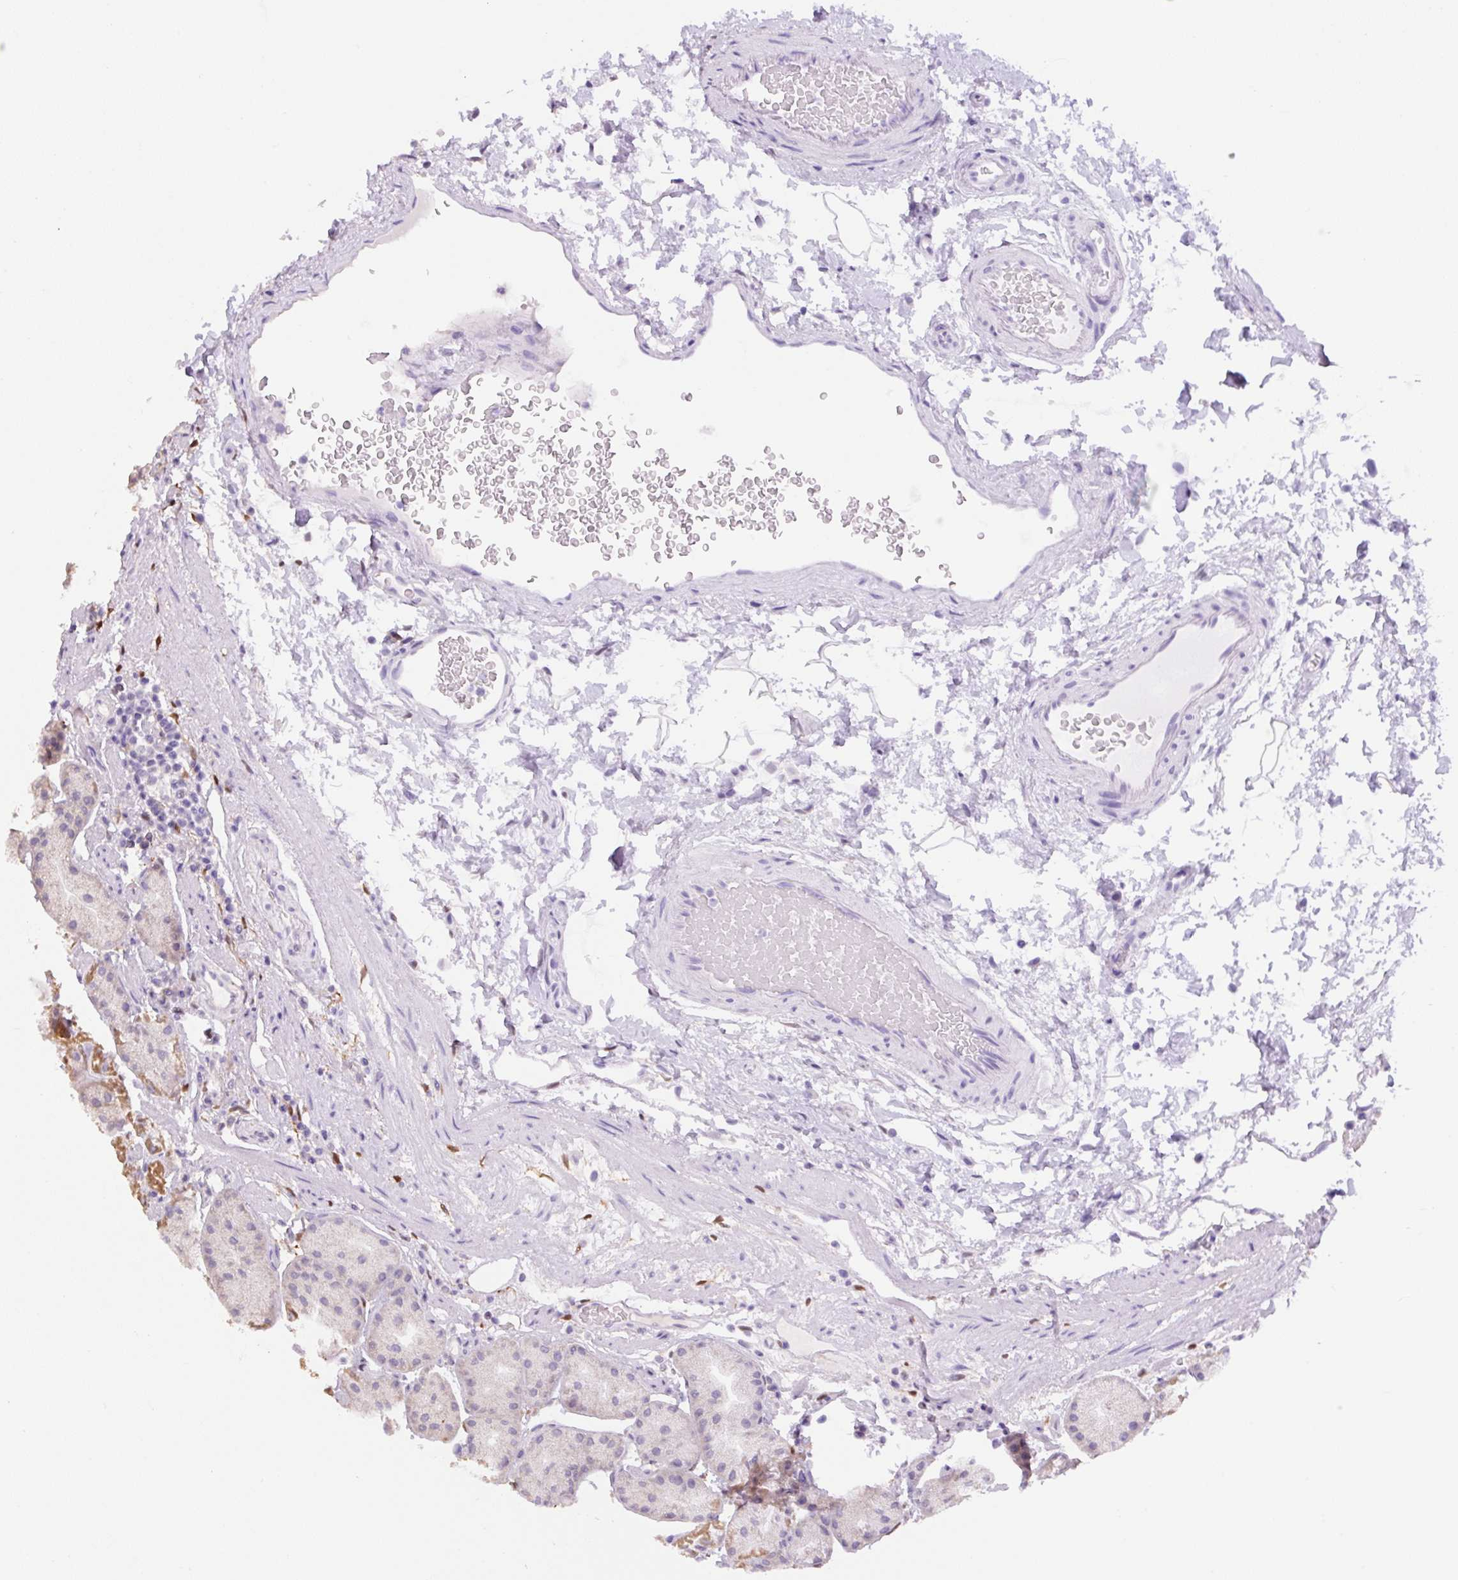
{"staining": {"intensity": "moderate", "quantity": "<25%", "location": "cytoplasmic/membranous"}, "tissue": "stomach", "cell_type": "Glandular cells", "image_type": "normal", "snomed": [{"axis": "morphology", "description": "Normal tissue, NOS"}, {"axis": "topography", "description": "Stomach, lower"}], "caption": "The micrograph exhibits staining of normal stomach, revealing moderate cytoplasmic/membranous protein expression (brown color) within glandular cells. (DAB IHC with brightfield microscopy, high magnification).", "gene": "SGF29", "patient": {"sex": "male", "age": 67}}